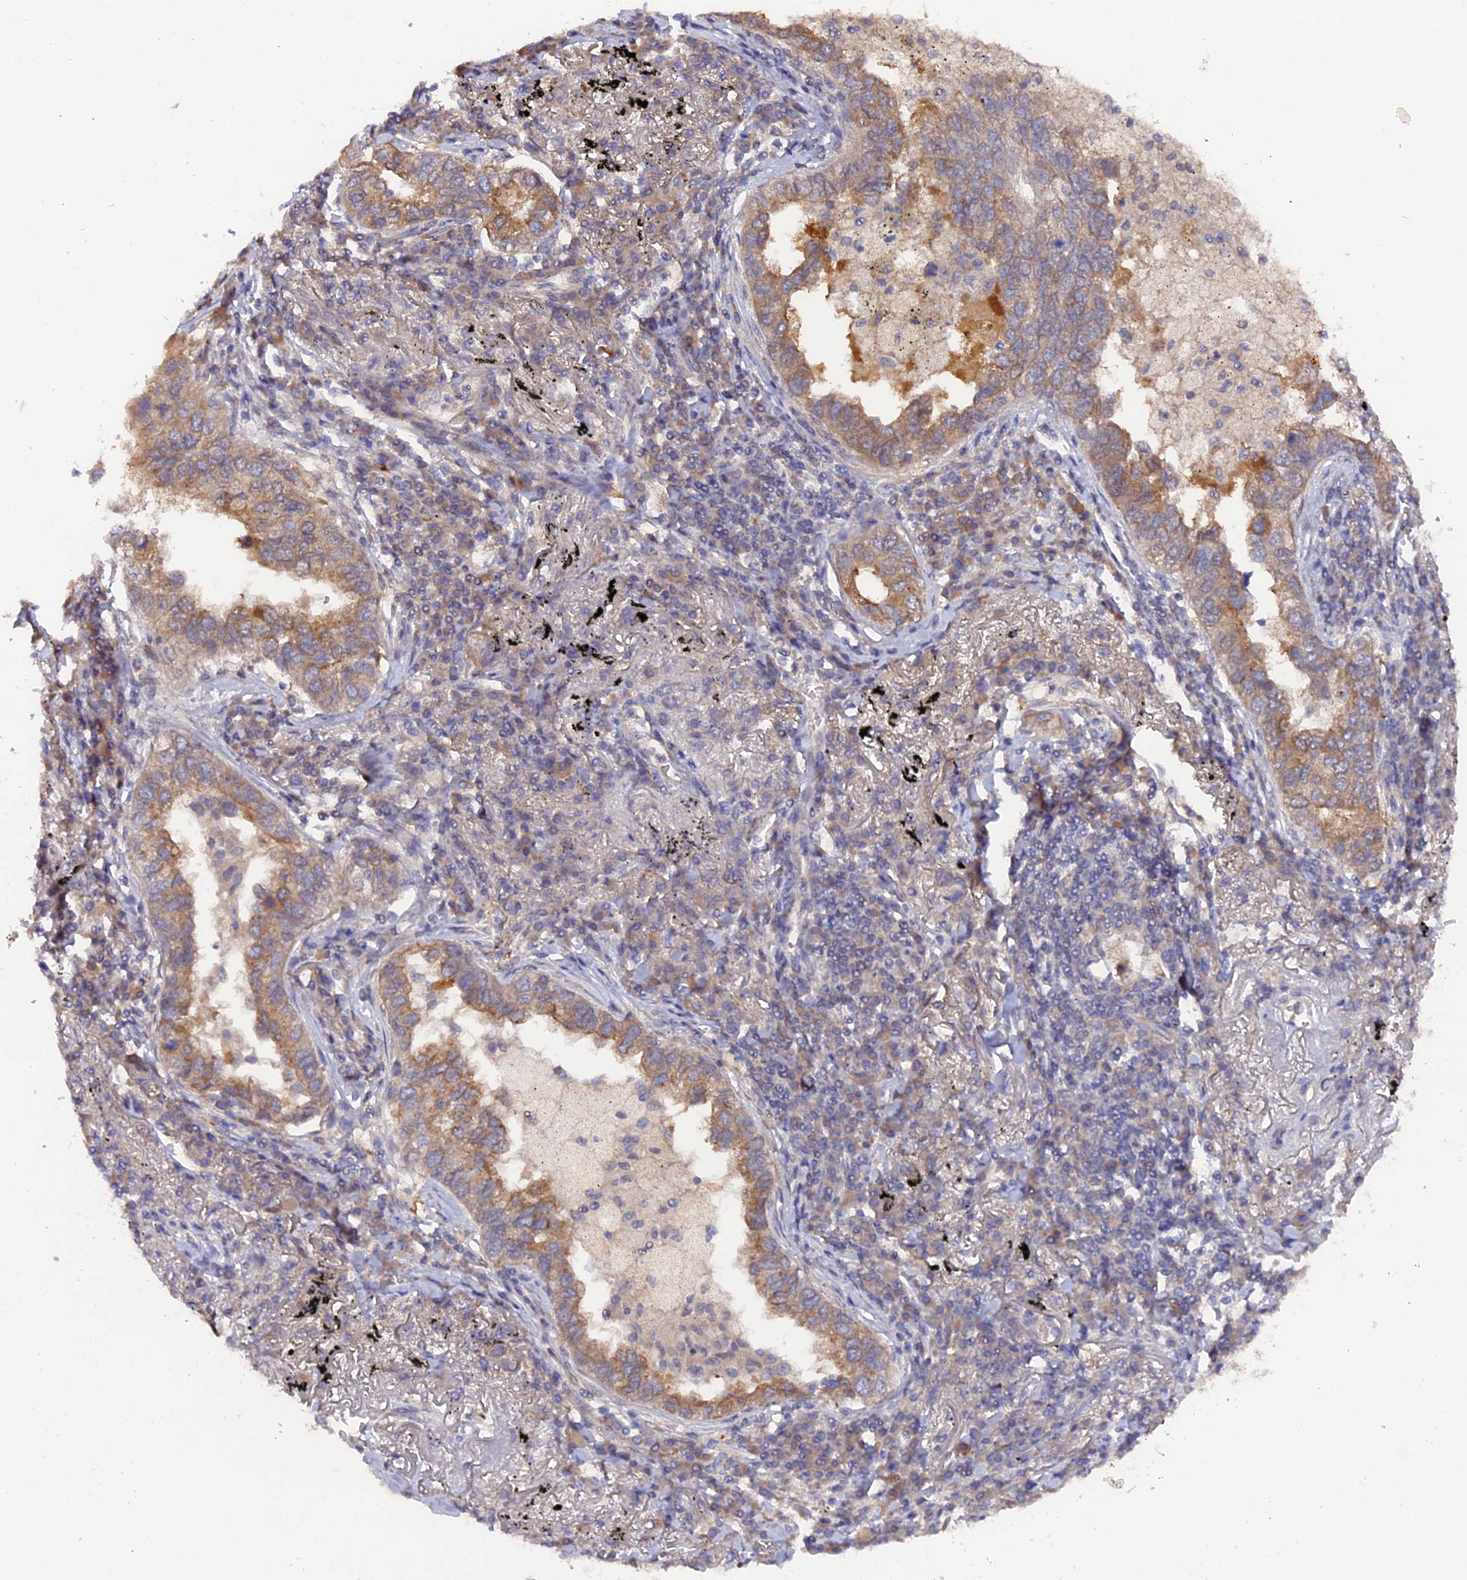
{"staining": {"intensity": "moderate", "quantity": ">75%", "location": "cytoplasmic/membranous"}, "tissue": "lung cancer", "cell_type": "Tumor cells", "image_type": "cancer", "snomed": [{"axis": "morphology", "description": "Adenocarcinoma, NOS"}, {"axis": "topography", "description": "Lung"}], "caption": "Approximately >75% of tumor cells in human adenocarcinoma (lung) demonstrate moderate cytoplasmic/membranous protein expression as visualized by brown immunohistochemical staining.", "gene": "ZCCHC2", "patient": {"sex": "male", "age": 65}}